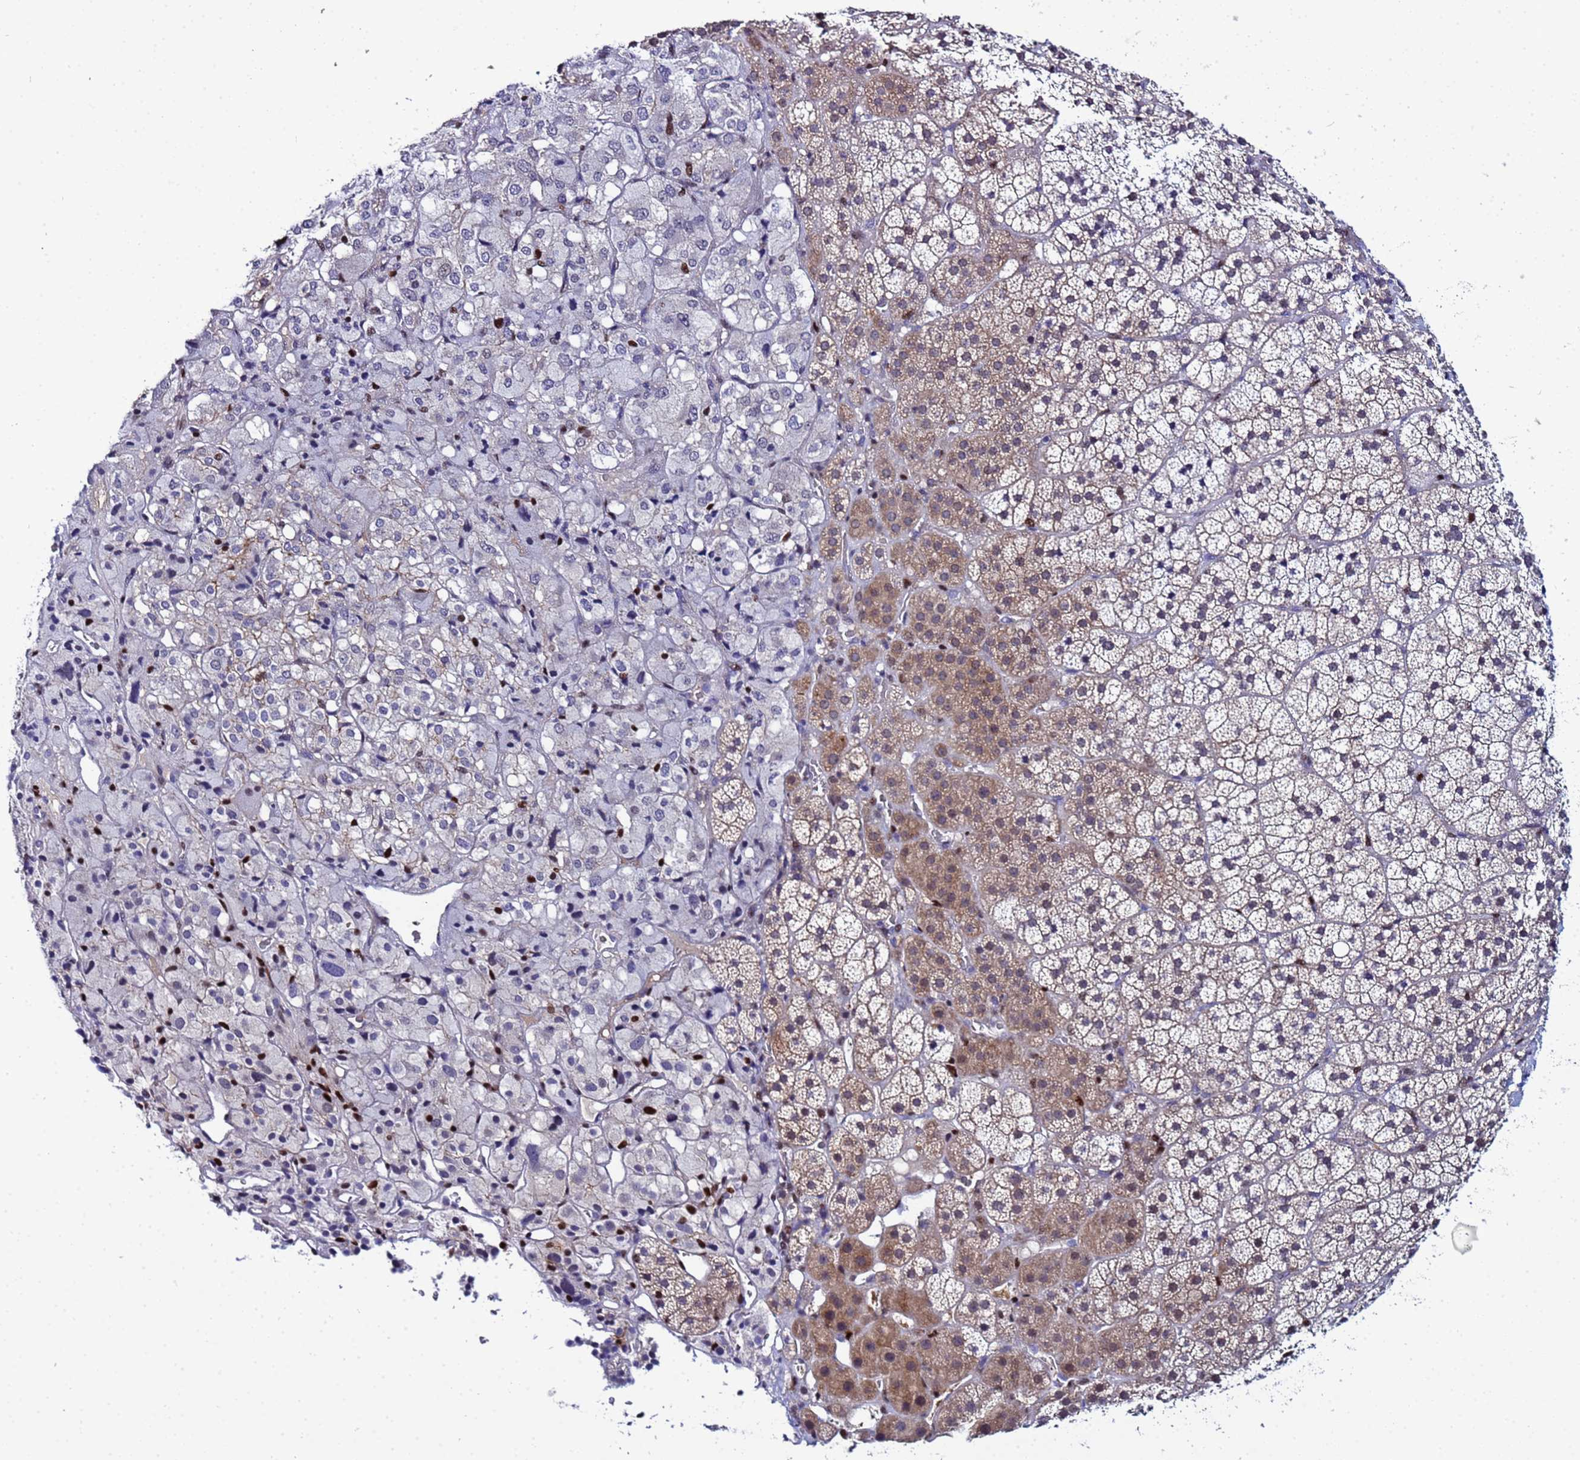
{"staining": {"intensity": "moderate", "quantity": "<25%", "location": "cytoplasmic/membranous,nuclear"}, "tissue": "adrenal gland", "cell_type": "Glandular cells", "image_type": "normal", "snomed": [{"axis": "morphology", "description": "Normal tissue, NOS"}, {"axis": "topography", "description": "Adrenal gland"}], "caption": "A brown stain highlights moderate cytoplasmic/membranous,nuclear staining of a protein in glandular cells of unremarkable adrenal gland. The protein of interest is shown in brown color, while the nuclei are stained blue.", "gene": "SLC25A37", "patient": {"sex": "female", "age": 44}}